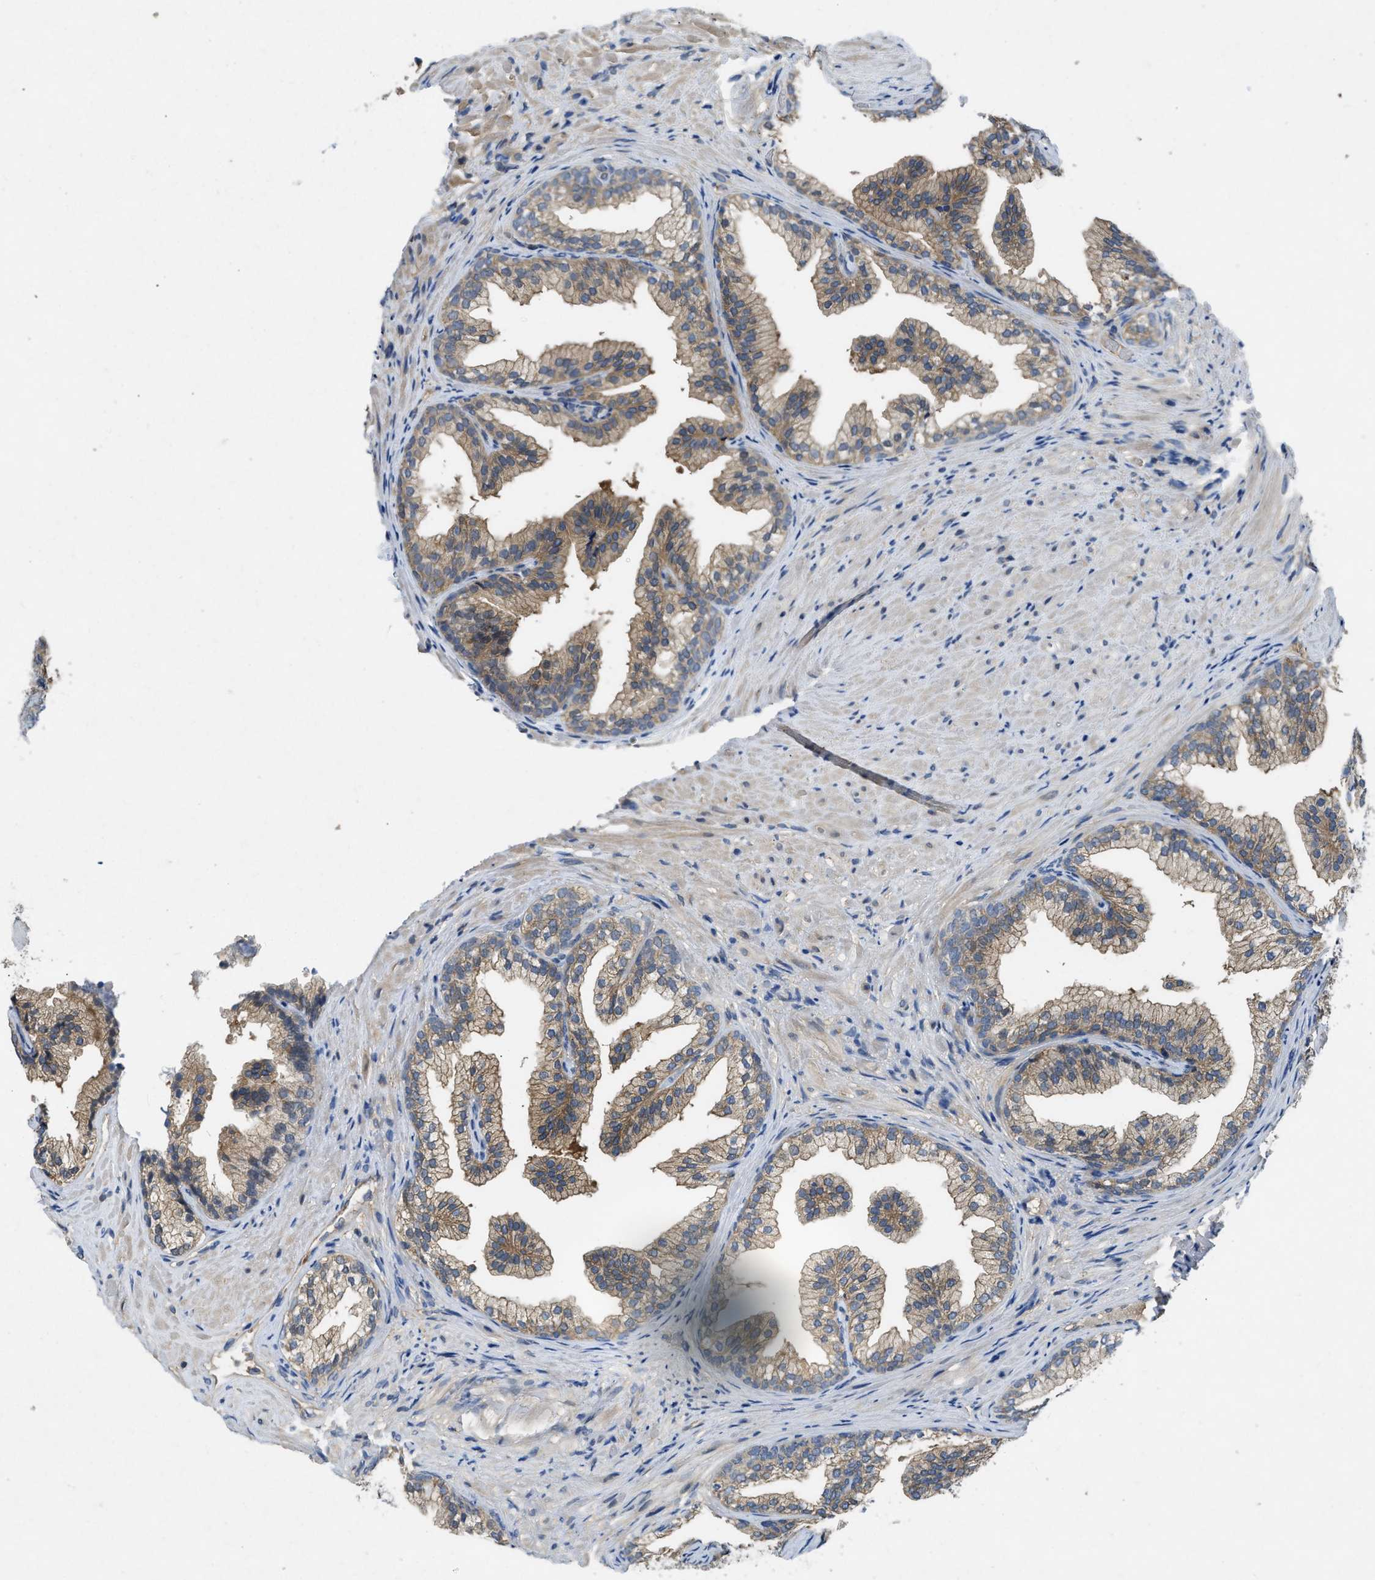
{"staining": {"intensity": "moderate", "quantity": ">75%", "location": "cytoplasmic/membranous"}, "tissue": "prostate", "cell_type": "Glandular cells", "image_type": "normal", "snomed": [{"axis": "morphology", "description": "Normal tissue, NOS"}, {"axis": "topography", "description": "Prostate"}], "caption": "Normal prostate exhibits moderate cytoplasmic/membranous positivity in approximately >75% of glandular cells (DAB (3,3'-diaminobenzidine) IHC, brown staining for protein, blue staining for nuclei)..", "gene": "PPP3CA", "patient": {"sex": "male", "age": 76}}